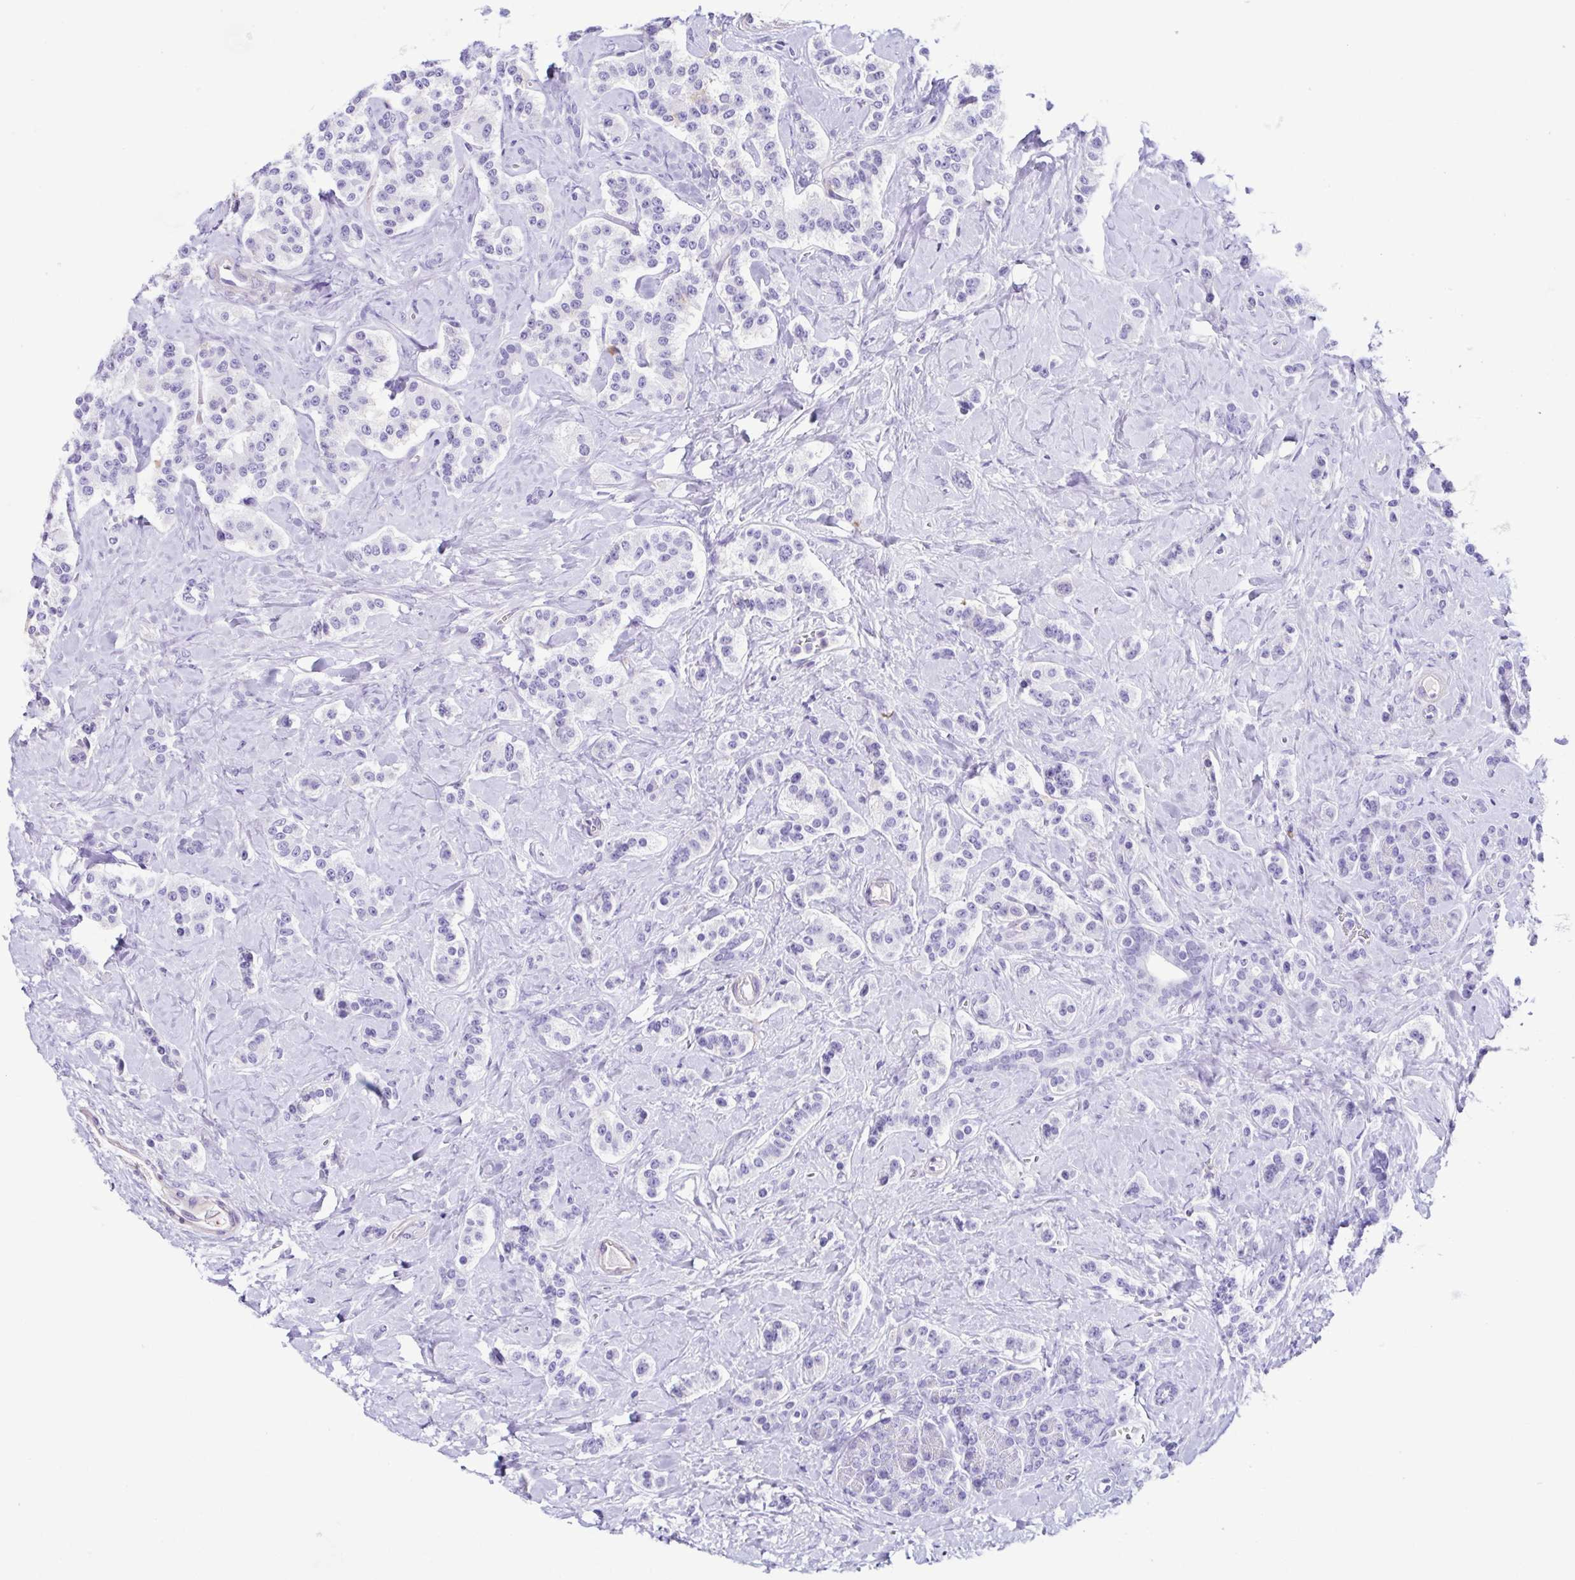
{"staining": {"intensity": "negative", "quantity": "none", "location": "none"}, "tissue": "carcinoid", "cell_type": "Tumor cells", "image_type": "cancer", "snomed": [{"axis": "morphology", "description": "Normal tissue, NOS"}, {"axis": "morphology", "description": "Carcinoid, malignant, NOS"}, {"axis": "topography", "description": "Pancreas"}], "caption": "Immunohistochemistry of carcinoid shows no expression in tumor cells.", "gene": "CYP11B1", "patient": {"sex": "male", "age": 36}}